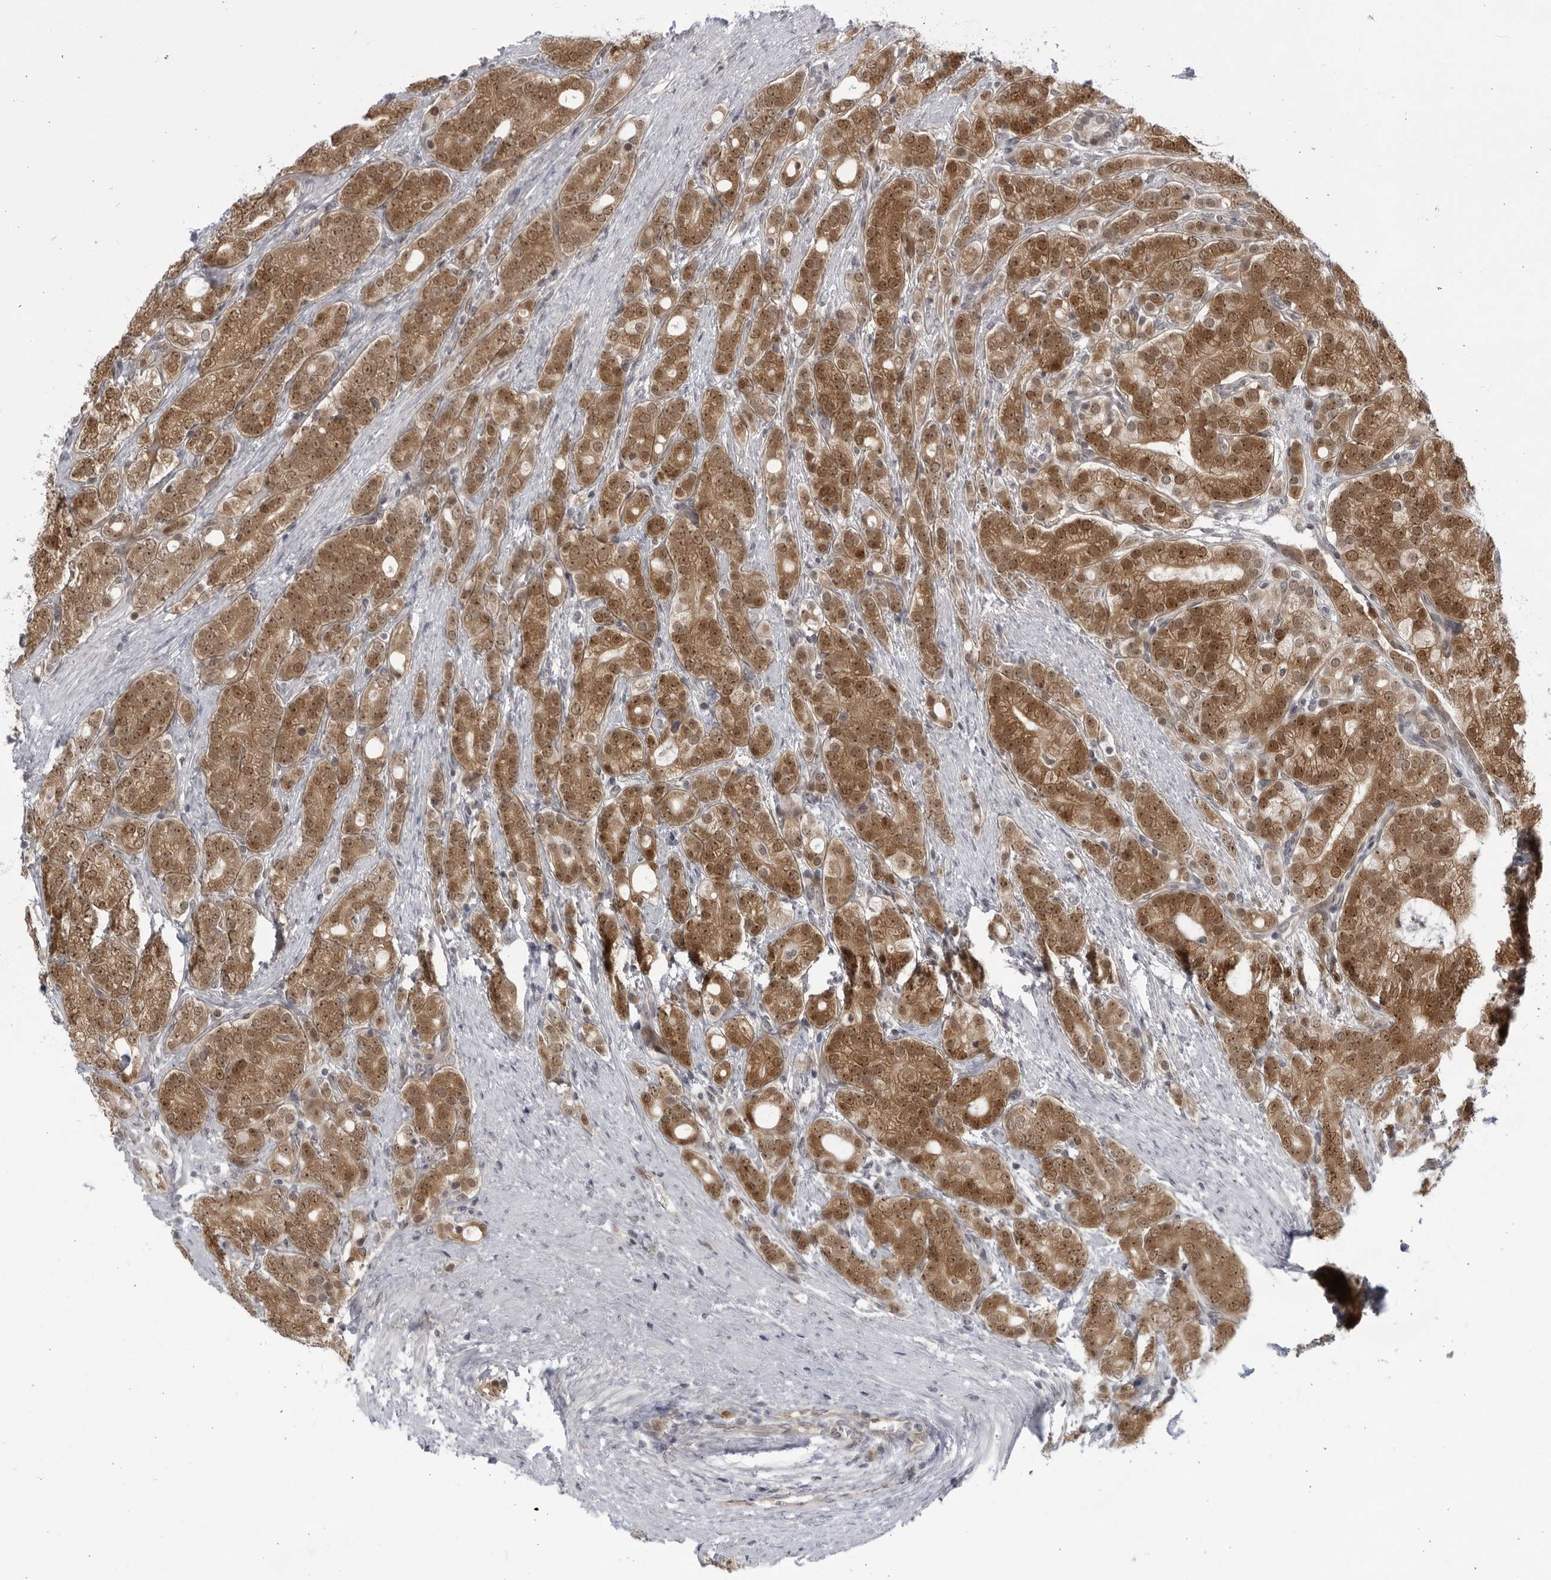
{"staining": {"intensity": "moderate", "quantity": ">75%", "location": "cytoplasmic/membranous,nuclear"}, "tissue": "prostate cancer", "cell_type": "Tumor cells", "image_type": "cancer", "snomed": [{"axis": "morphology", "description": "Adenocarcinoma, High grade"}, {"axis": "topography", "description": "Prostate"}], "caption": "A medium amount of moderate cytoplasmic/membranous and nuclear expression is seen in about >75% of tumor cells in prostate cancer tissue.", "gene": "ITGB3BP", "patient": {"sex": "male", "age": 57}}